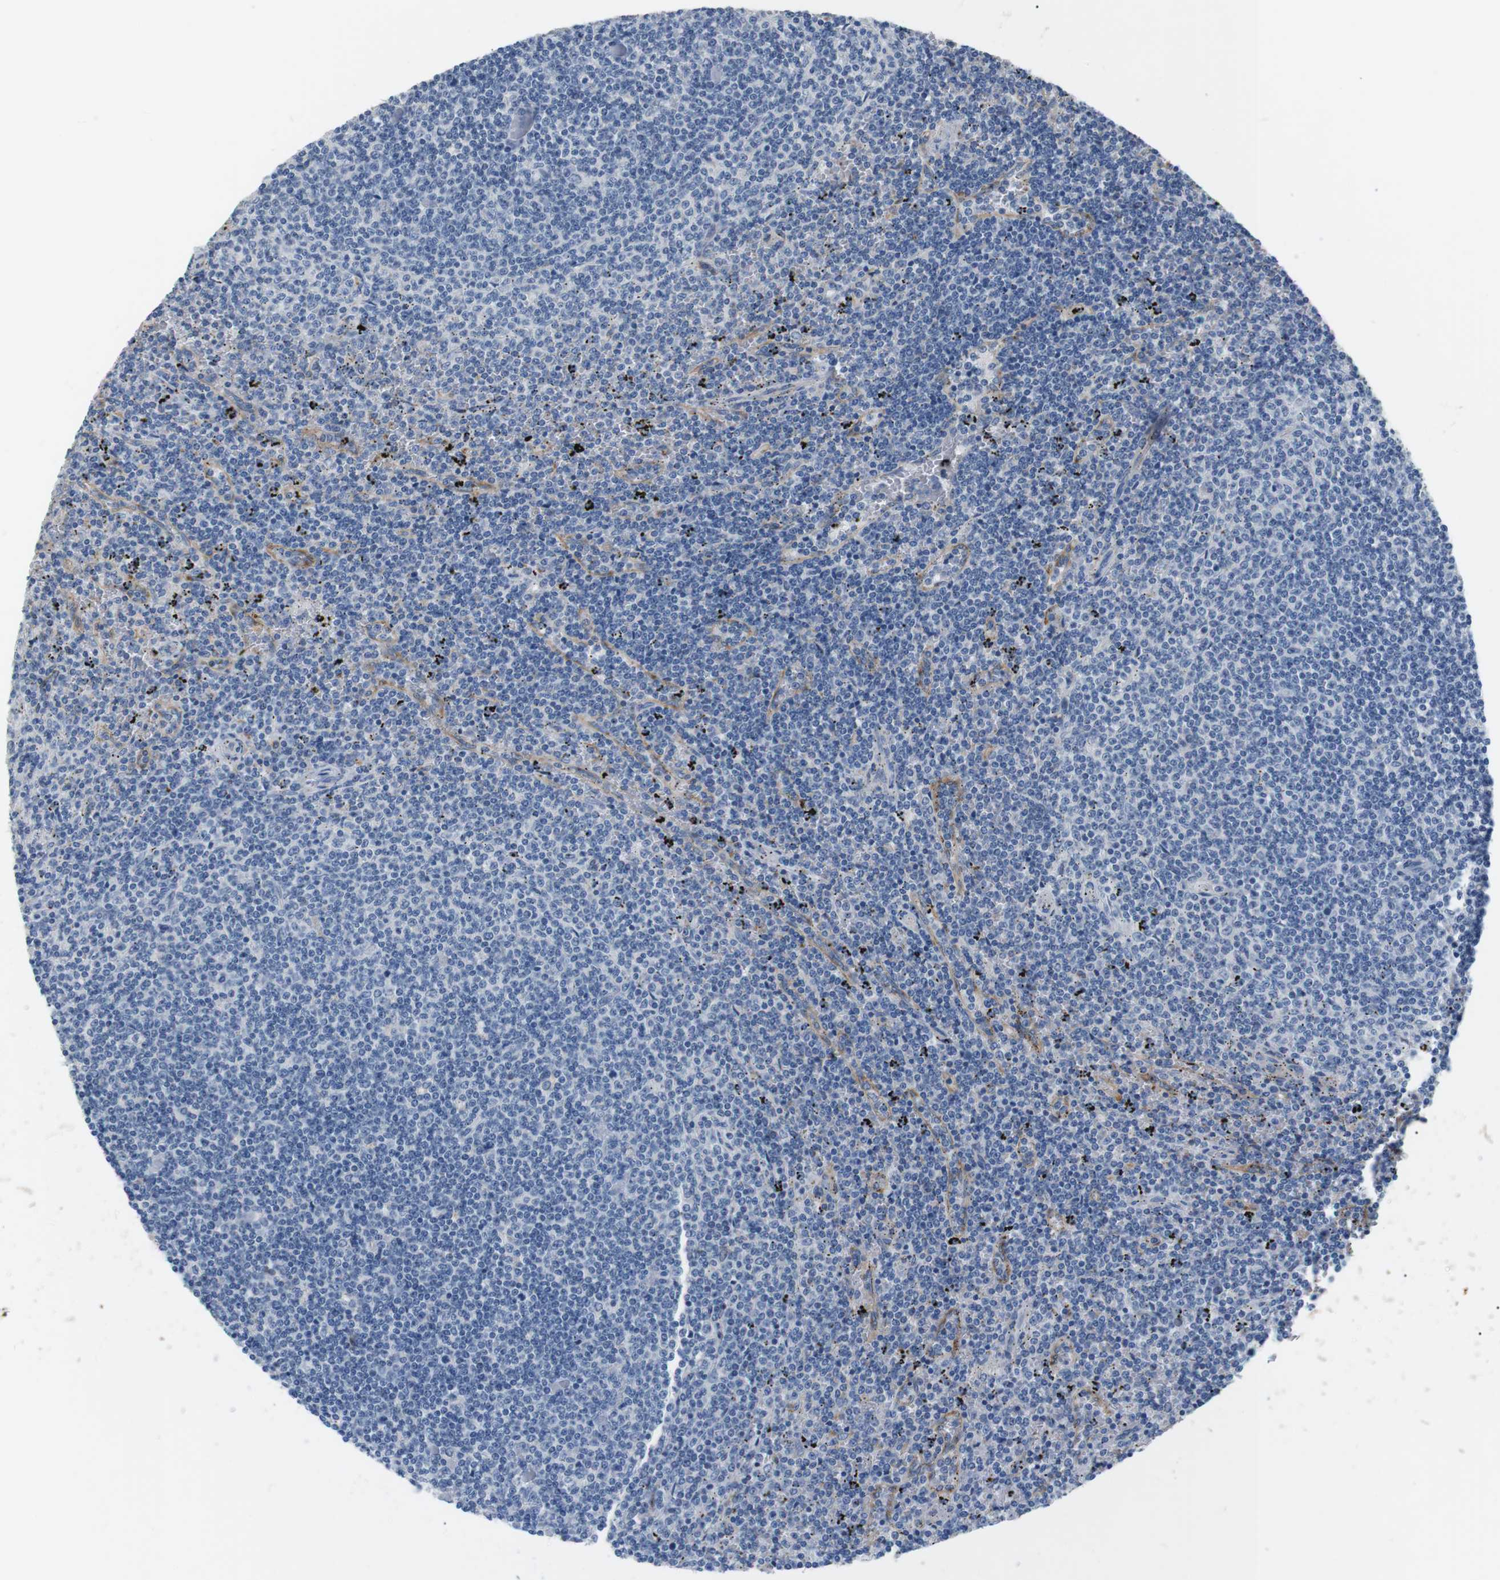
{"staining": {"intensity": "negative", "quantity": "none", "location": "none"}, "tissue": "lymphoma", "cell_type": "Tumor cells", "image_type": "cancer", "snomed": [{"axis": "morphology", "description": "Malignant lymphoma, non-Hodgkin's type, Low grade"}, {"axis": "topography", "description": "Spleen"}], "caption": "DAB (3,3'-diaminobenzidine) immunohistochemical staining of human lymphoma displays no significant positivity in tumor cells.", "gene": "FCGRT", "patient": {"sex": "female", "age": 50}}